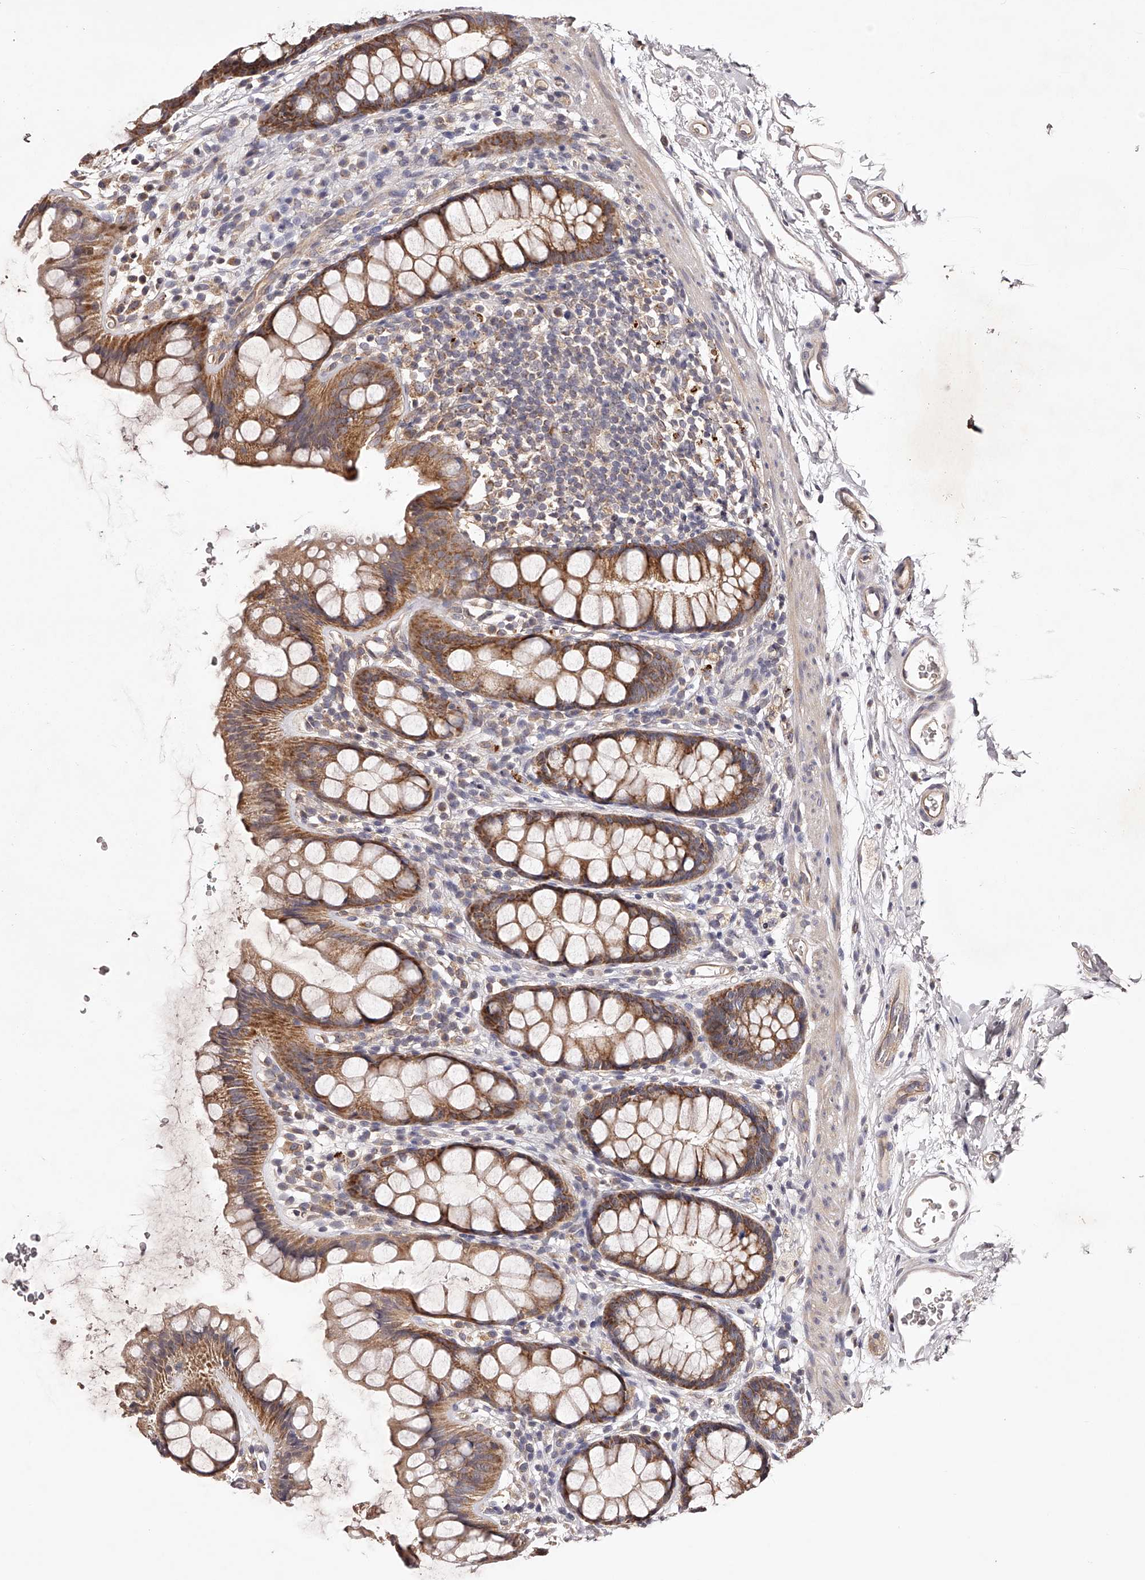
{"staining": {"intensity": "moderate", "quantity": ">75%", "location": "cytoplasmic/membranous"}, "tissue": "rectum", "cell_type": "Glandular cells", "image_type": "normal", "snomed": [{"axis": "morphology", "description": "Normal tissue, NOS"}, {"axis": "topography", "description": "Rectum"}], "caption": "Glandular cells show medium levels of moderate cytoplasmic/membranous expression in approximately >75% of cells in benign rectum. Nuclei are stained in blue.", "gene": "ODF2L", "patient": {"sex": "female", "age": 65}}